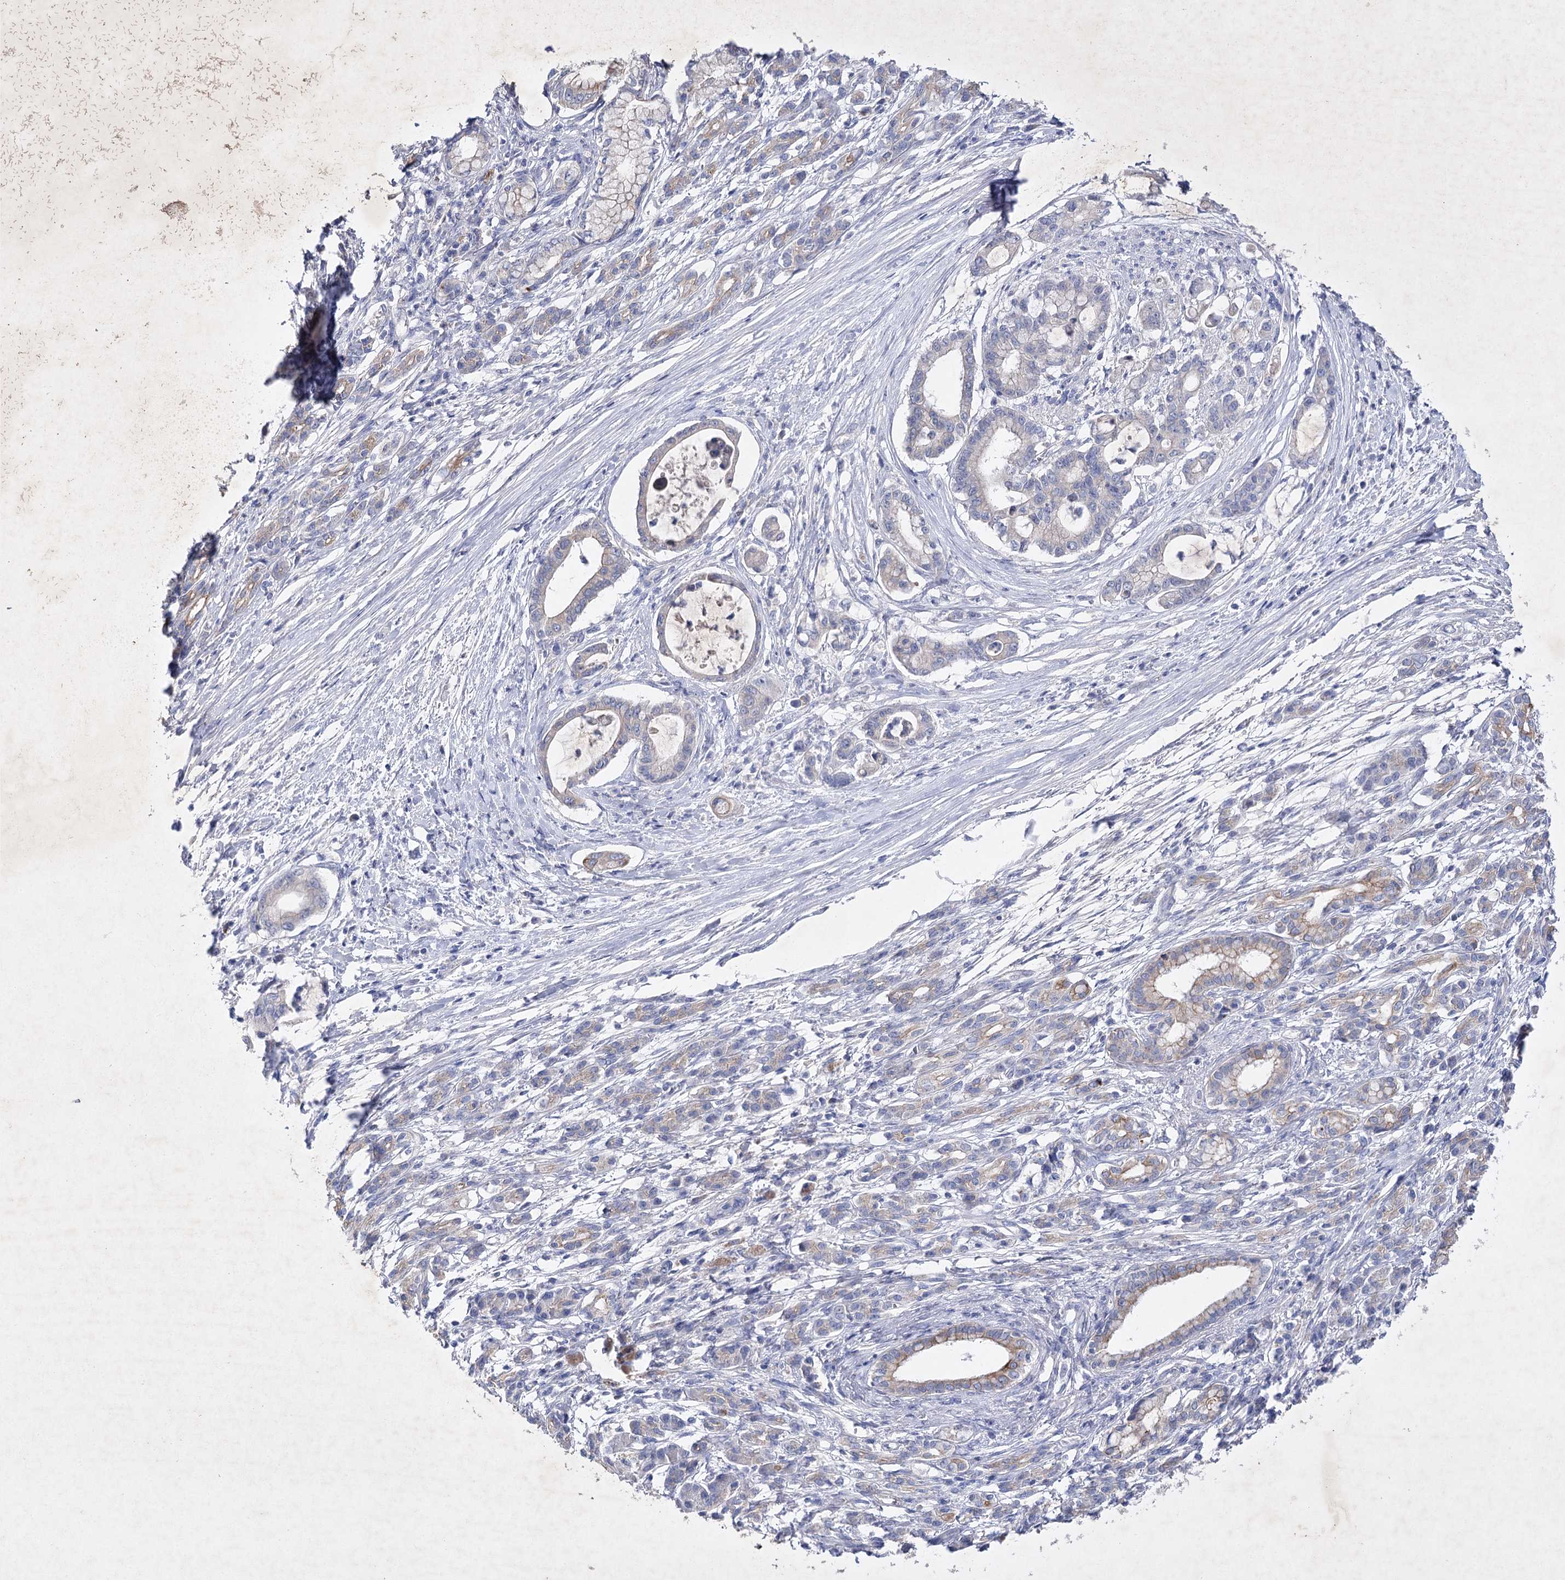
{"staining": {"intensity": "negative", "quantity": "none", "location": "none"}, "tissue": "pancreatic cancer", "cell_type": "Tumor cells", "image_type": "cancer", "snomed": [{"axis": "morphology", "description": "Adenocarcinoma, NOS"}, {"axis": "topography", "description": "Pancreas"}], "caption": "Protein analysis of pancreatic cancer (adenocarcinoma) shows no significant expression in tumor cells.", "gene": "COX15", "patient": {"sex": "female", "age": 55}}